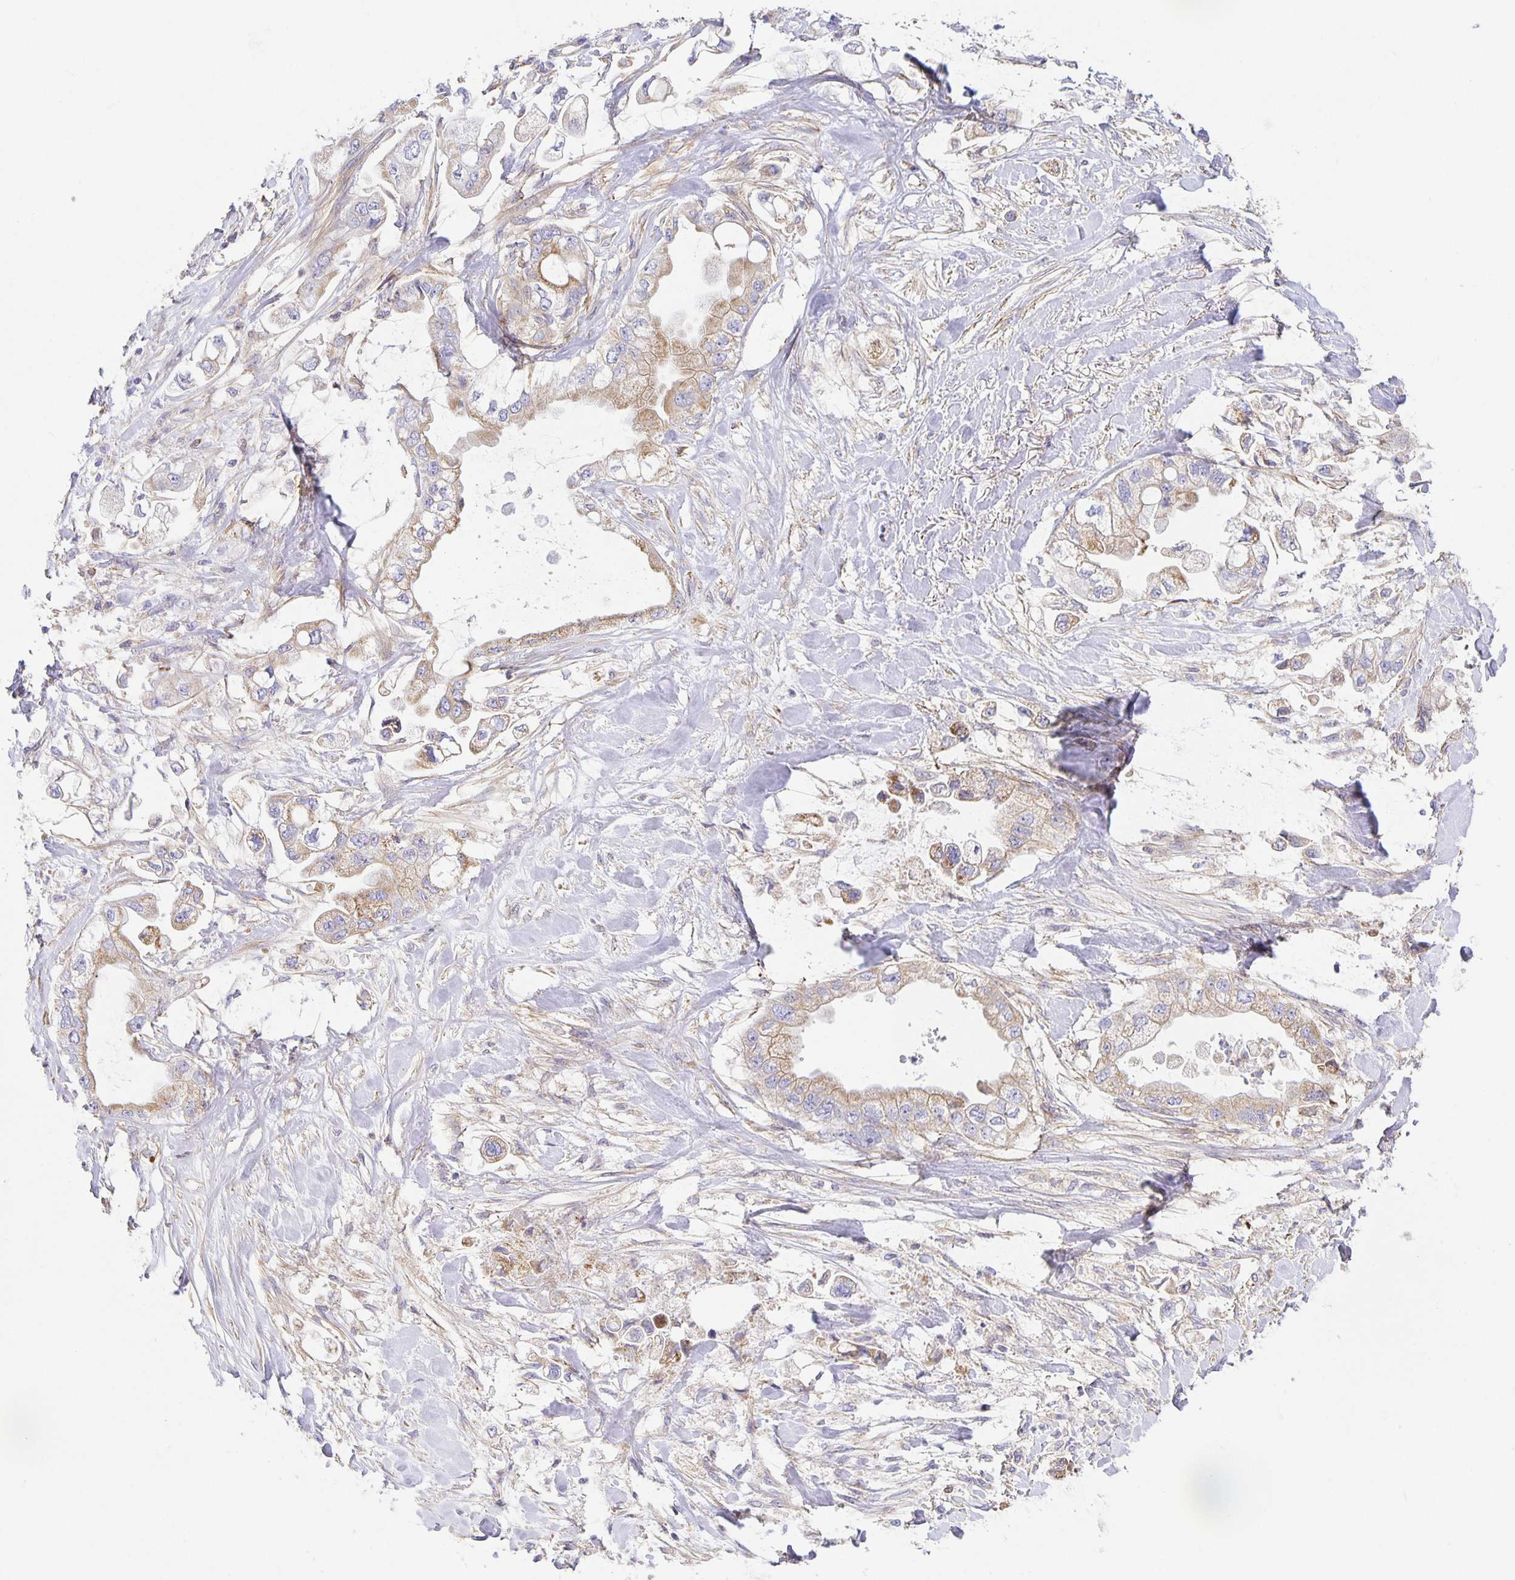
{"staining": {"intensity": "weak", "quantity": ">75%", "location": "cytoplasmic/membranous"}, "tissue": "stomach cancer", "cell_type": "Tumor cells", "image_type": "cancer", "snomed": [{"axis": "morphology", "description": "Adenocarcinoma, NOS"}, {"axis": "topography", "description": "Stomach"}], "caption": "Protein analysis of stomach adenocarcinoma tissue shows weak cytoplasmic/membranous positivity in about >75% of tumor cells.", "gene": "FLRT3", "patient": {"sex": "male", "age": 62}}